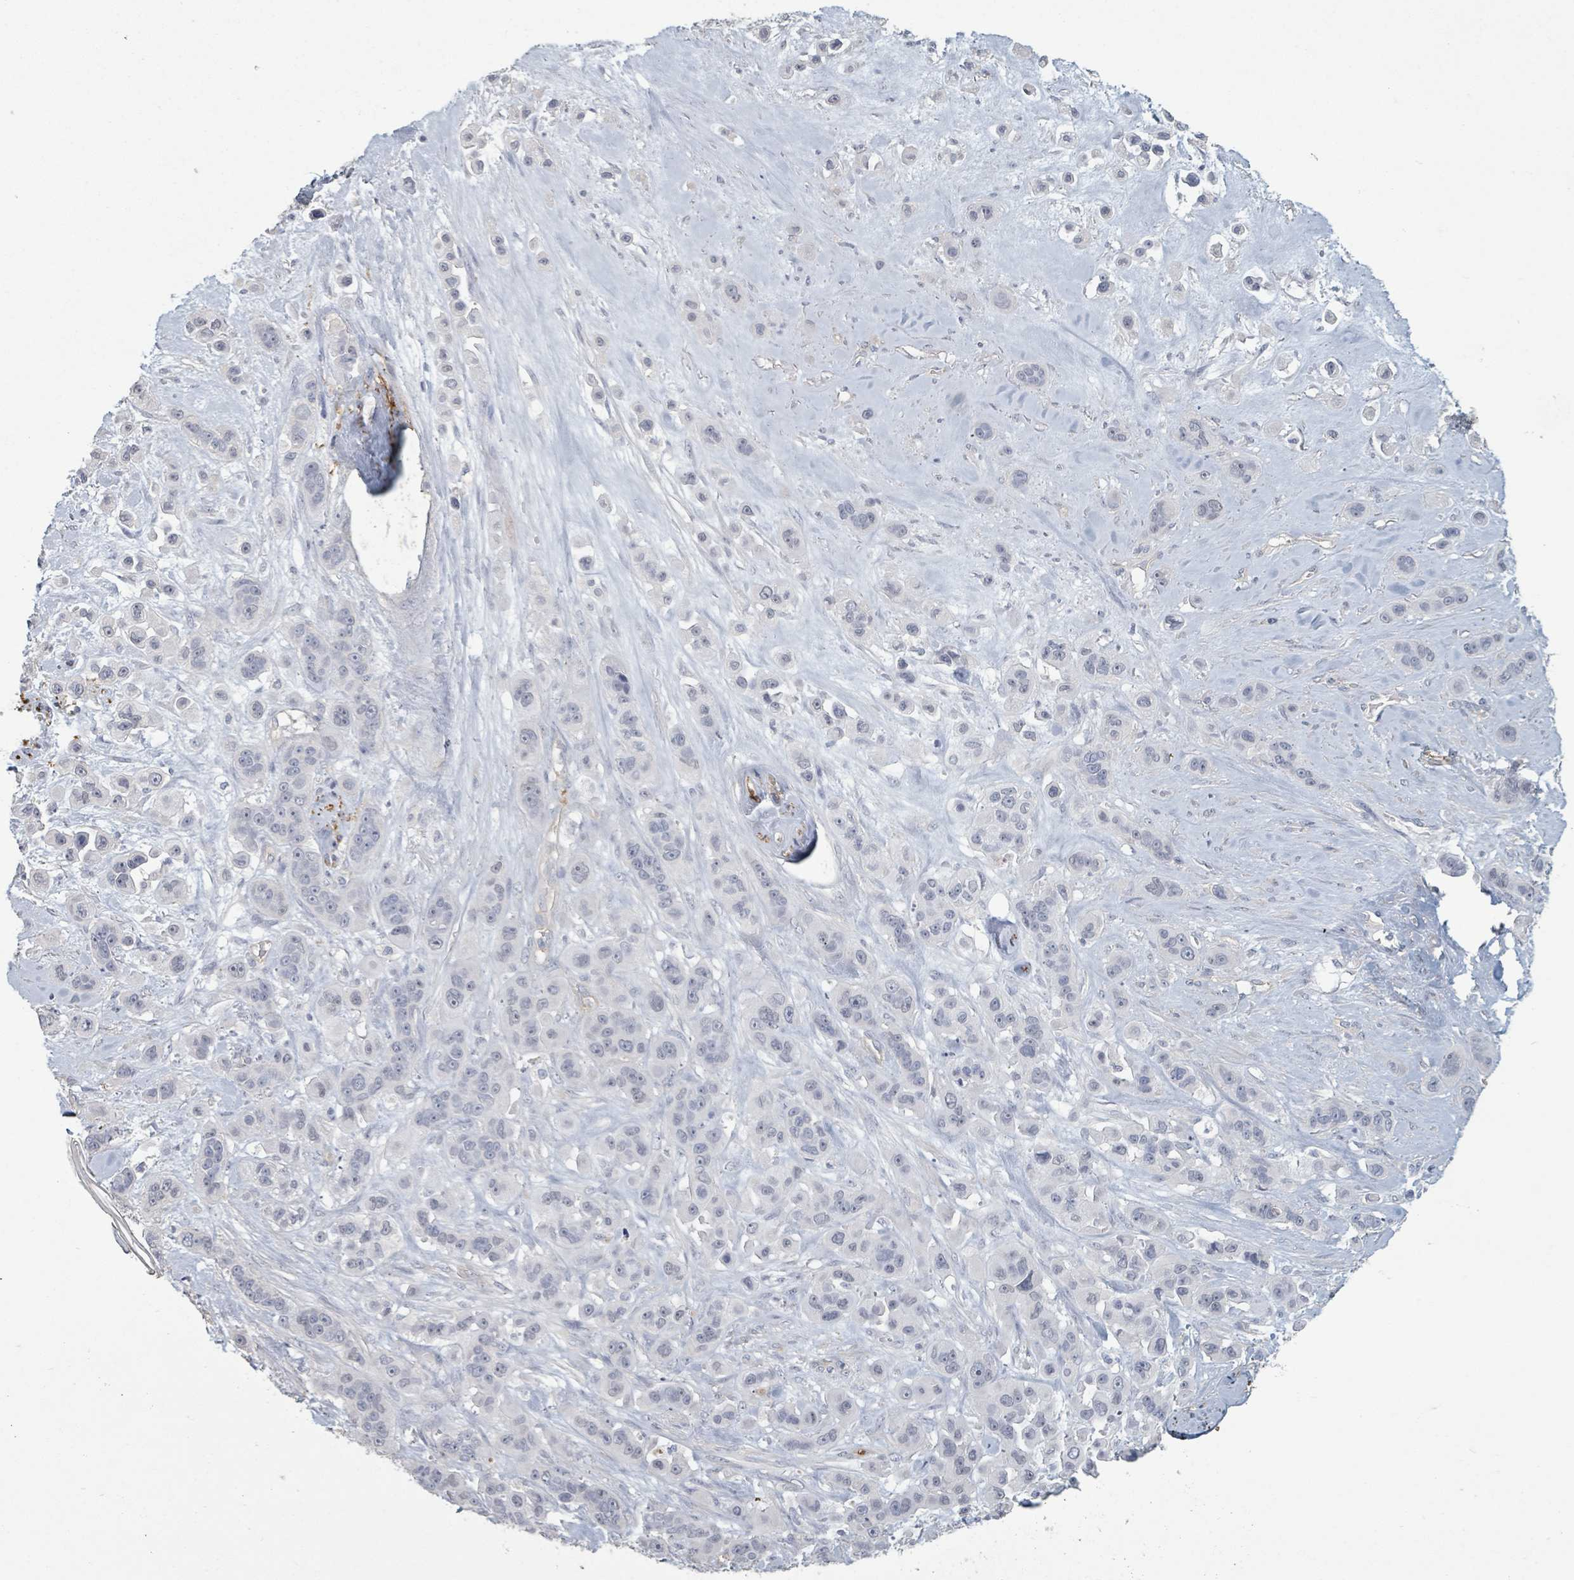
{"staining": {"intensity": "negative", "quantity": "none", "location": "none"}, "tissue": "skin cancer", "cell_type": "Tumor cells", "image_type": "cancer", "snomed": [{"axis": "morphology", "description": "Squamous cell carcinoma, NOS"}, {"axis": "topography", "description": "Skin"}], "caption": "Immunohistochemistry of squamous cell carcinoma (skin) reveals no positivity in tumor cells. (DAB (3,3'-diaminobenzidine) IHC, high magnification).", "gene": "PLAUR", "patient": {"sex": "male", "age": 67}}